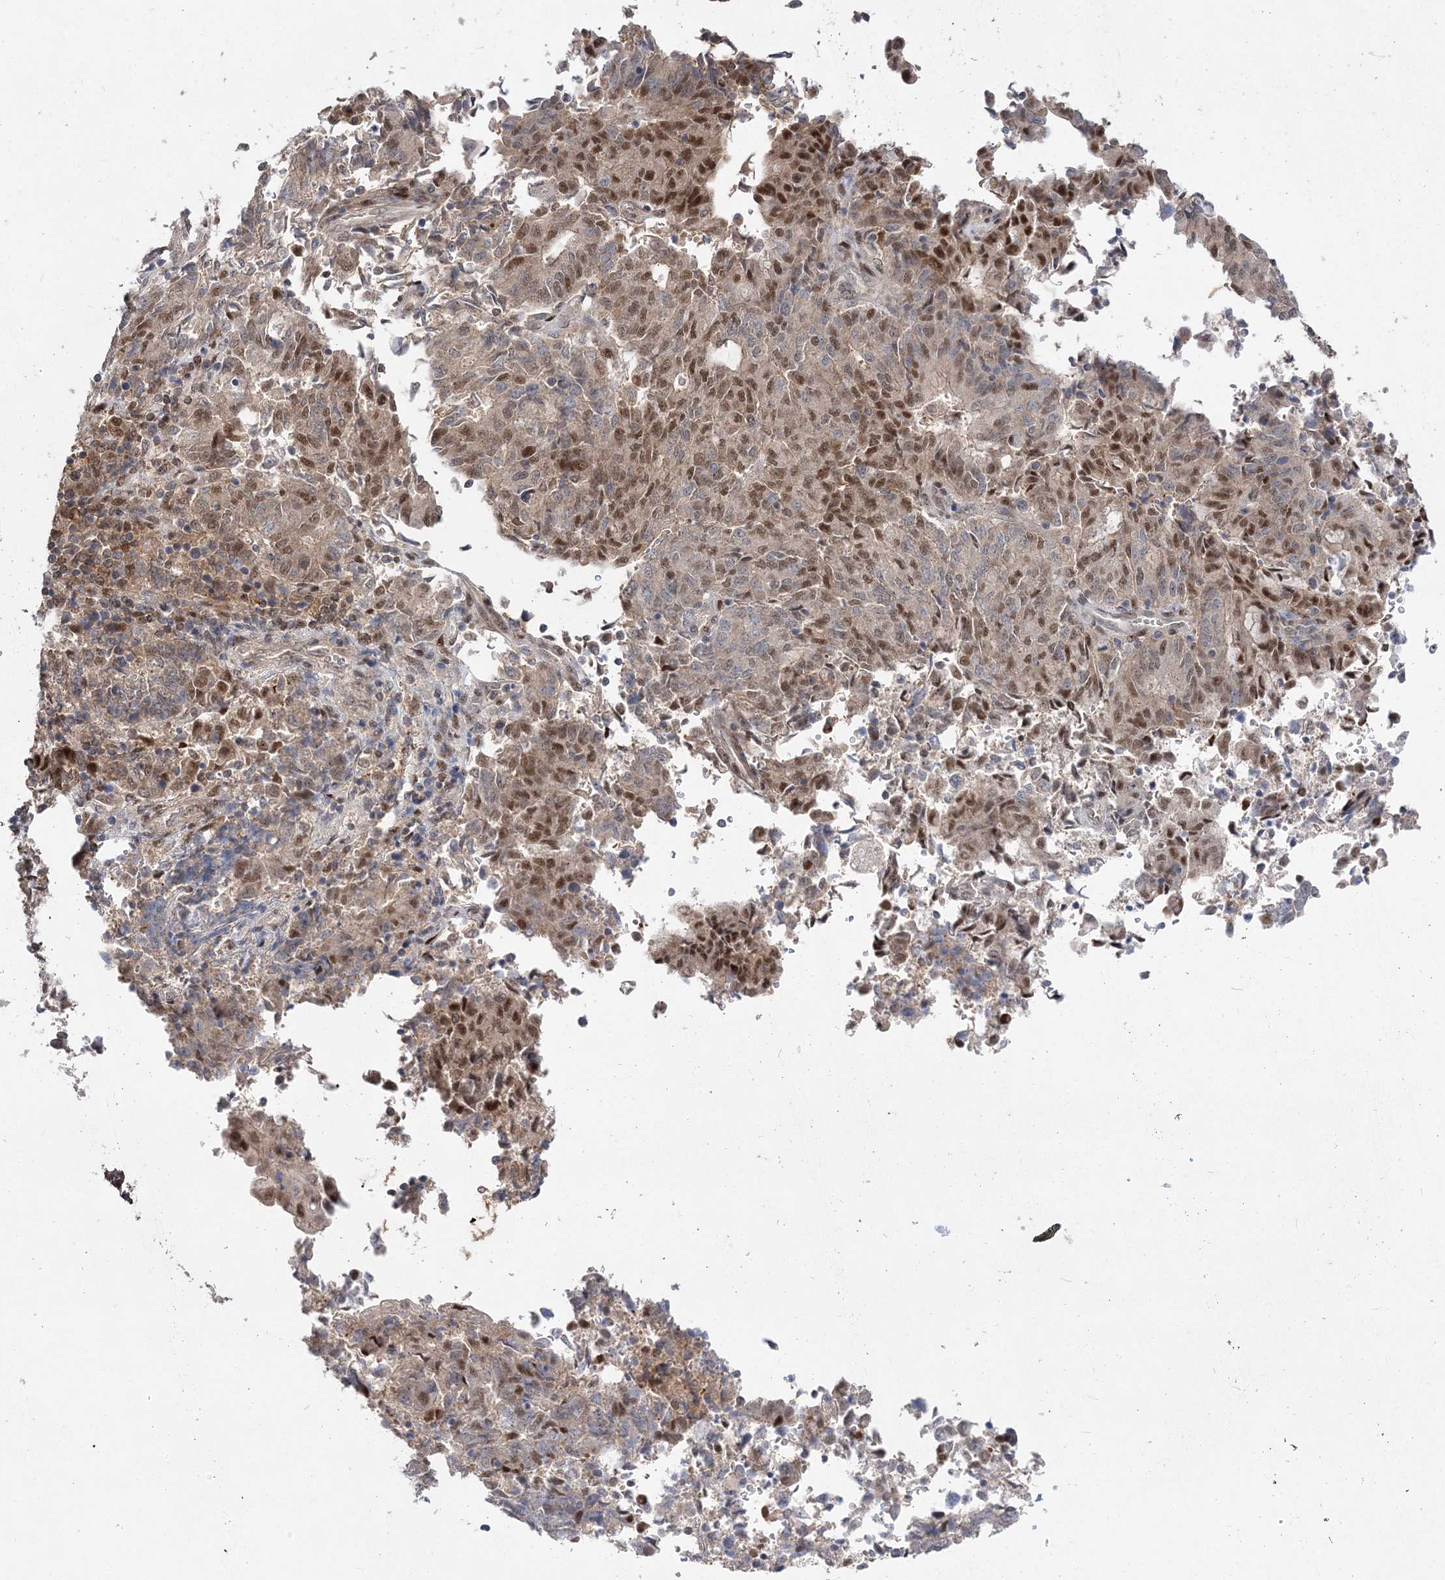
{"staining": {"intensity": "moderate", "quantity": "25%-75%", "location": "cytoplasmic/membranous,nuclear"}, "tissue": "endometrial cancer", "cell_type": "Tumor cells", "image_type": "cancer", "snomed": [{"axis": "morphology", "description": "Adenocarcinoma, NOS"}, {"axis": "topography", "description": "Endometrium"}], "caption": "Immunohistochemical staining of human adenocarcinoma (endometrial) displays medium levels of moderate cytoplasmic/membranous and nuclear positivity in approximately 25%-75% of tumor cells.", "gene": "NIF3L1", "patient": {"sex": "female", "age": 80}}